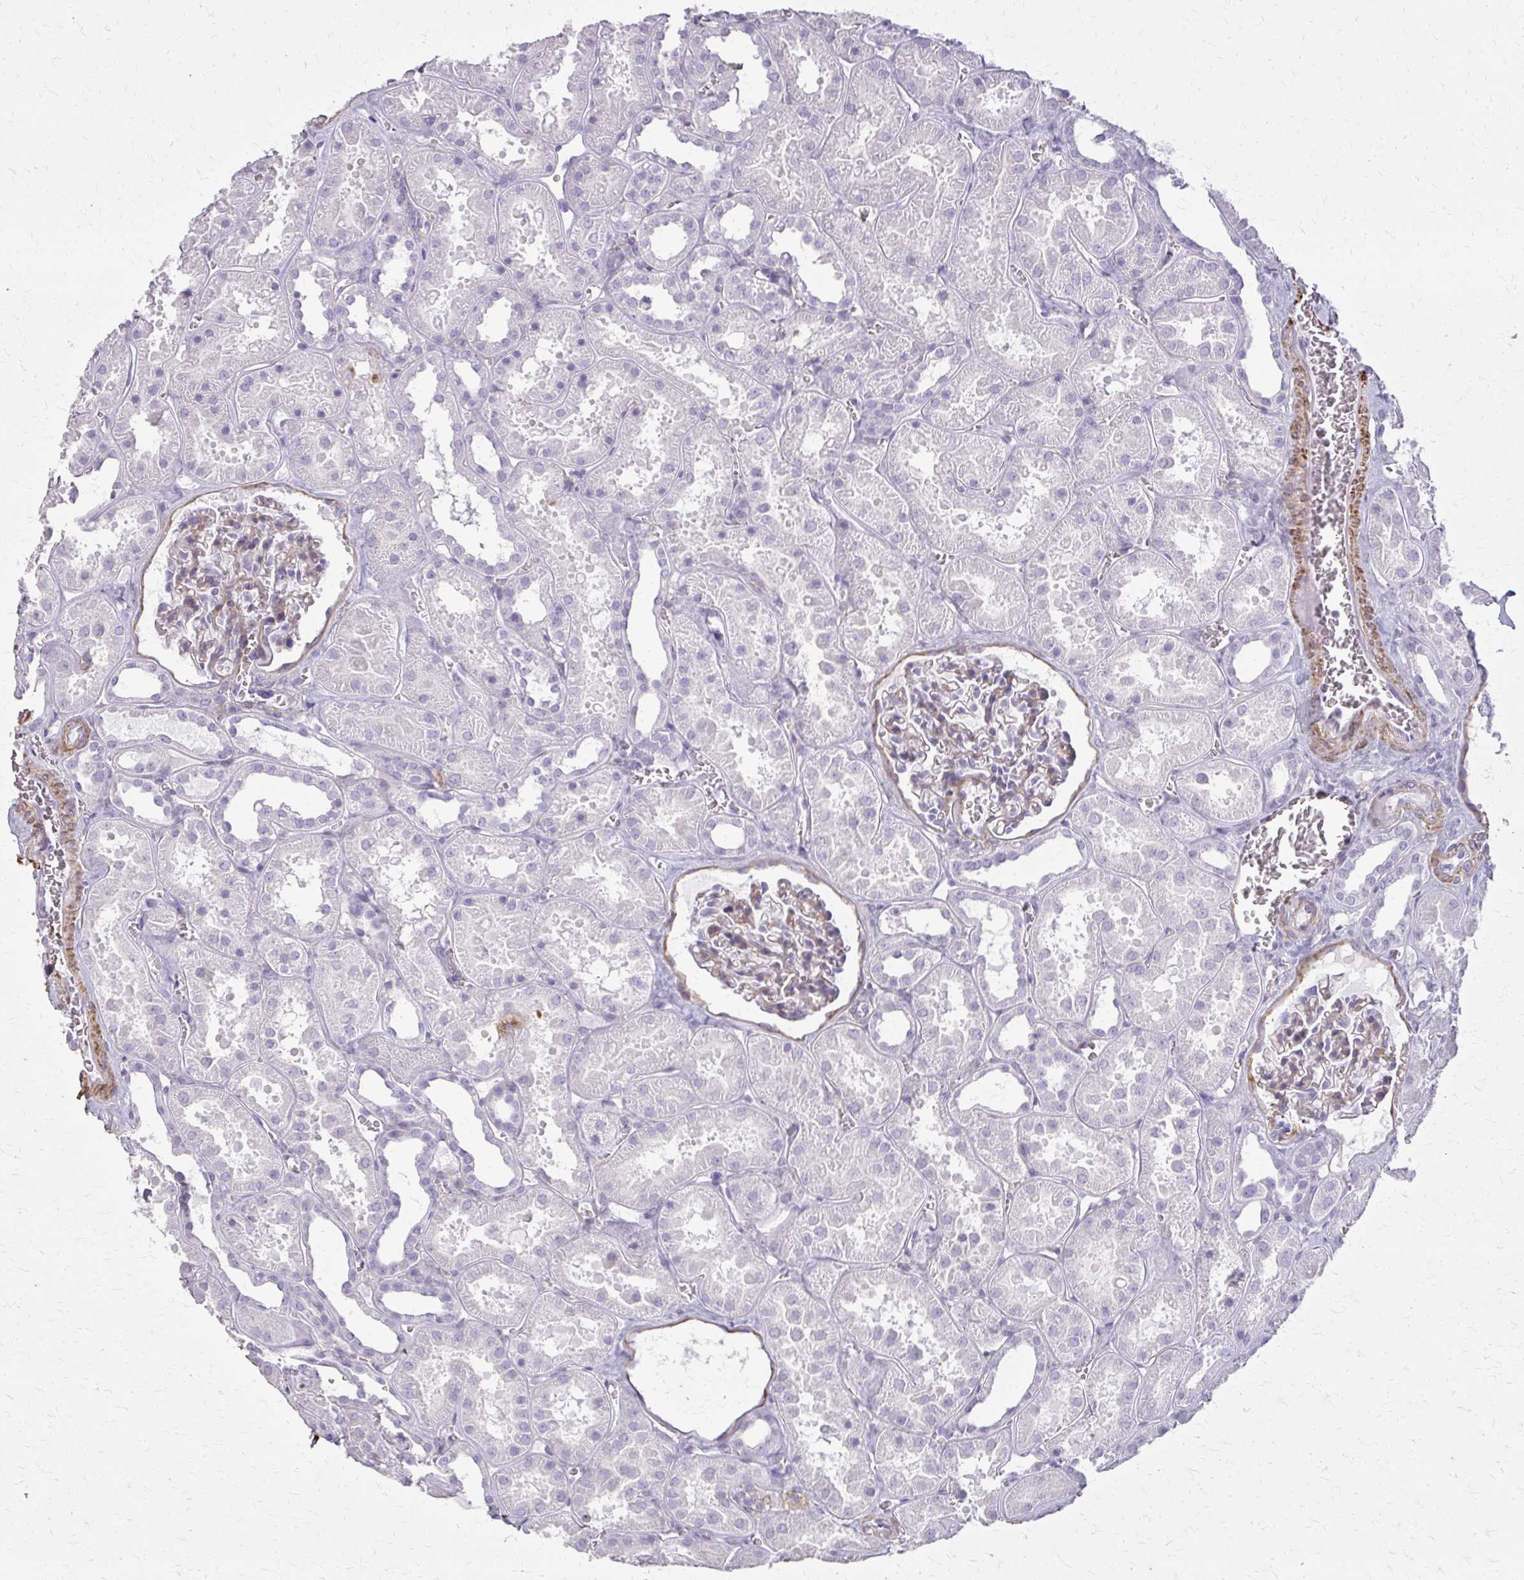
{"staining": {"intensity": "weak", "quantity": "25%-75%", "location": "cytoplasmic/membranous"}, "tissue": "kidney", "cell_type": "Cells in glomeruli", "image_type": "normal", "snomed": [{"axis": "morphology", "description": "Normal tissue, NOS"}, {"axis": "topography", "description": "Kidney"}], "caption": "Unremarkable kidney was stained to show a protein in brown. There is low levels of weak cytoplasmic/membranous staining in approximately 25%-75% of cells in glomeruli. (DAB (3,3'-diaminobenzidine) IHC, brown staining for protein, blue staining for nuclei).", "gene": "TENM4", "patient": {"sex": "female", "age": 41}}